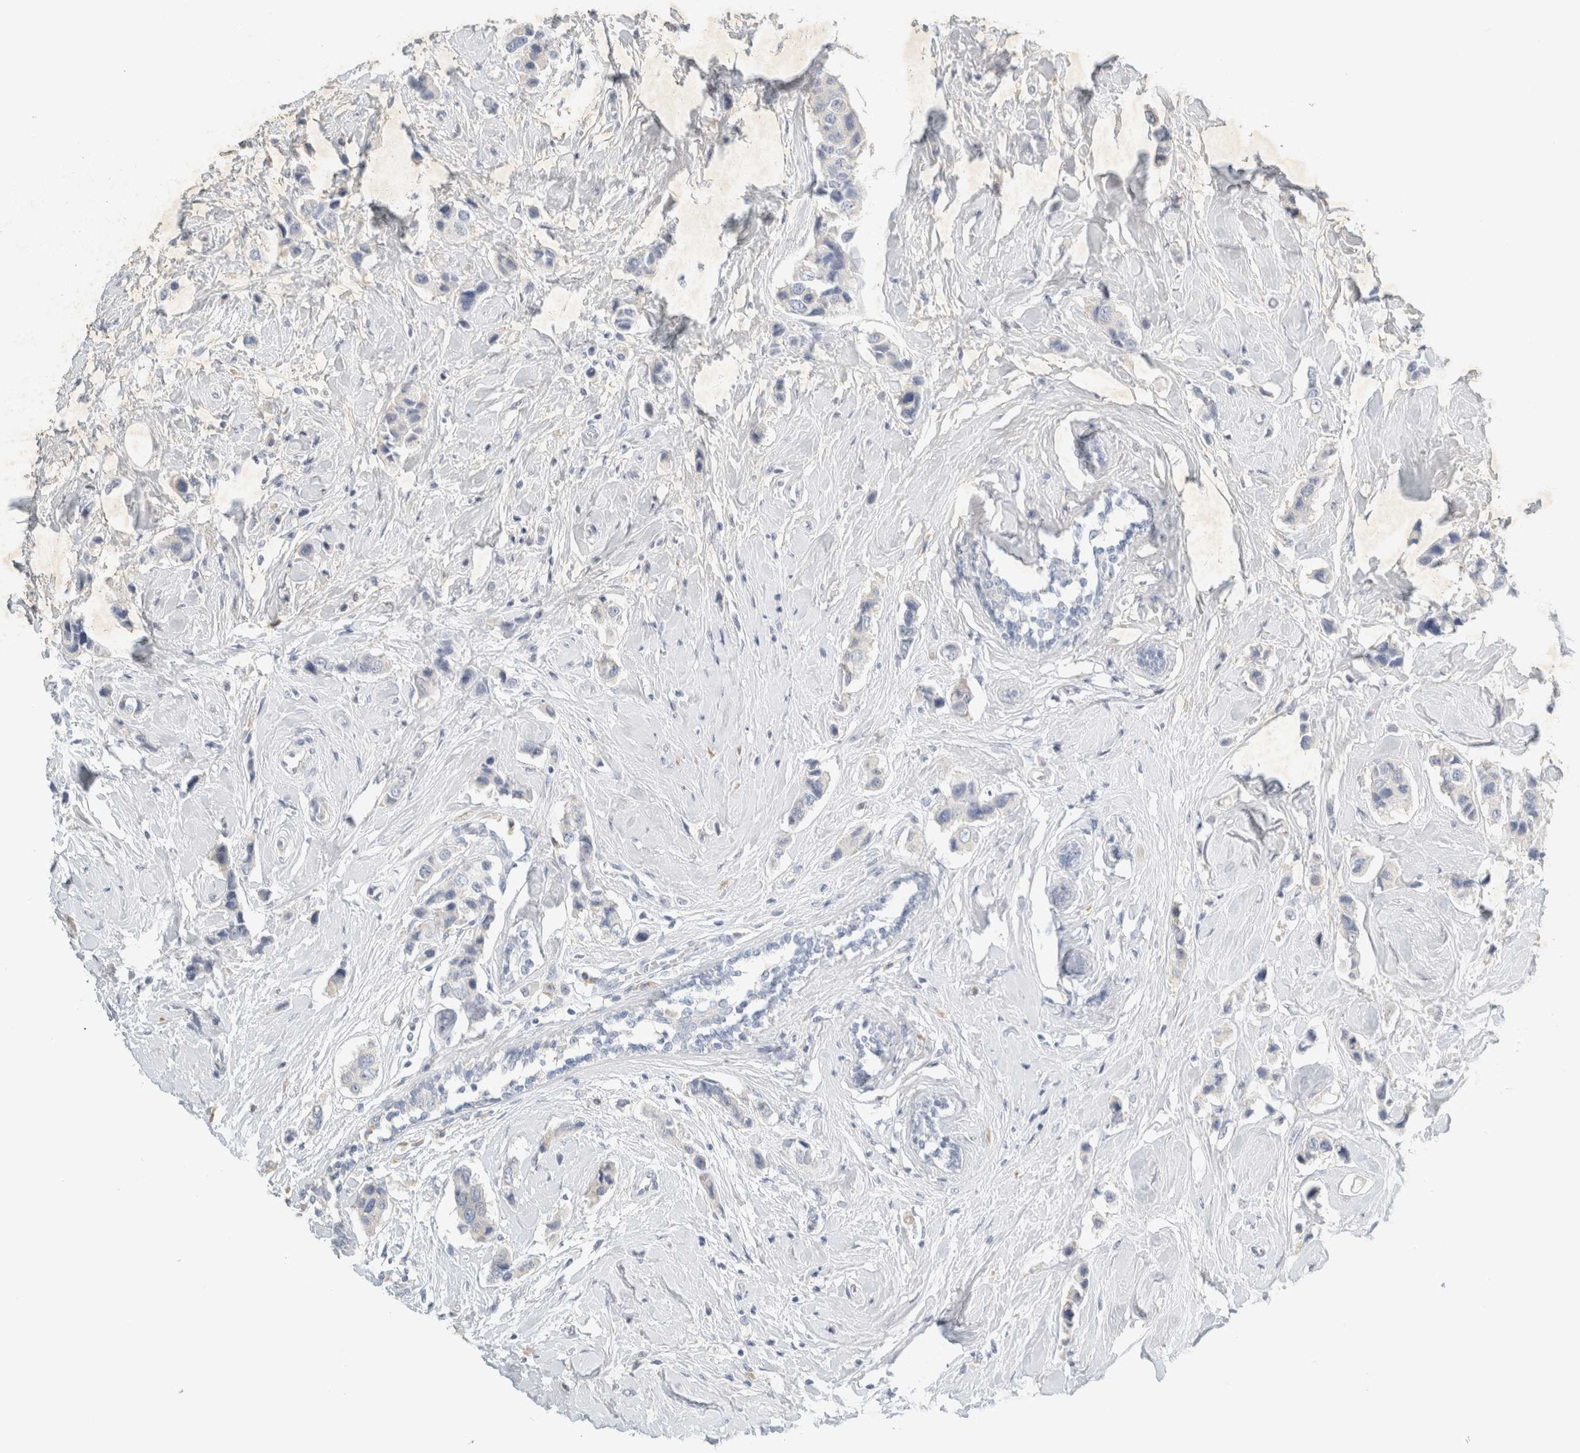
{"staining": {"intensity": "negative", "quantity": "none", "location": "none"}, "tissue": "breast cancer", "cell_type": "Tumor cells", "image_type": "cancer", "snomed": [{"axis": "morphology", "description": "Normal tissue, NOS"}, {"axis": "morphology", "description": "Duct carcinoma"}, {"axis": "topography", "description": "Breast"}], "caption": "Immunohistochemistry of breast cancer (intraductal carcinoma) exhibits no positivity in tumor cells. (DAB IHC visualized using brightfield microscopy, high magnification).", "gene": "NEFM", "patient": {"sex": "female", "age": 50}}